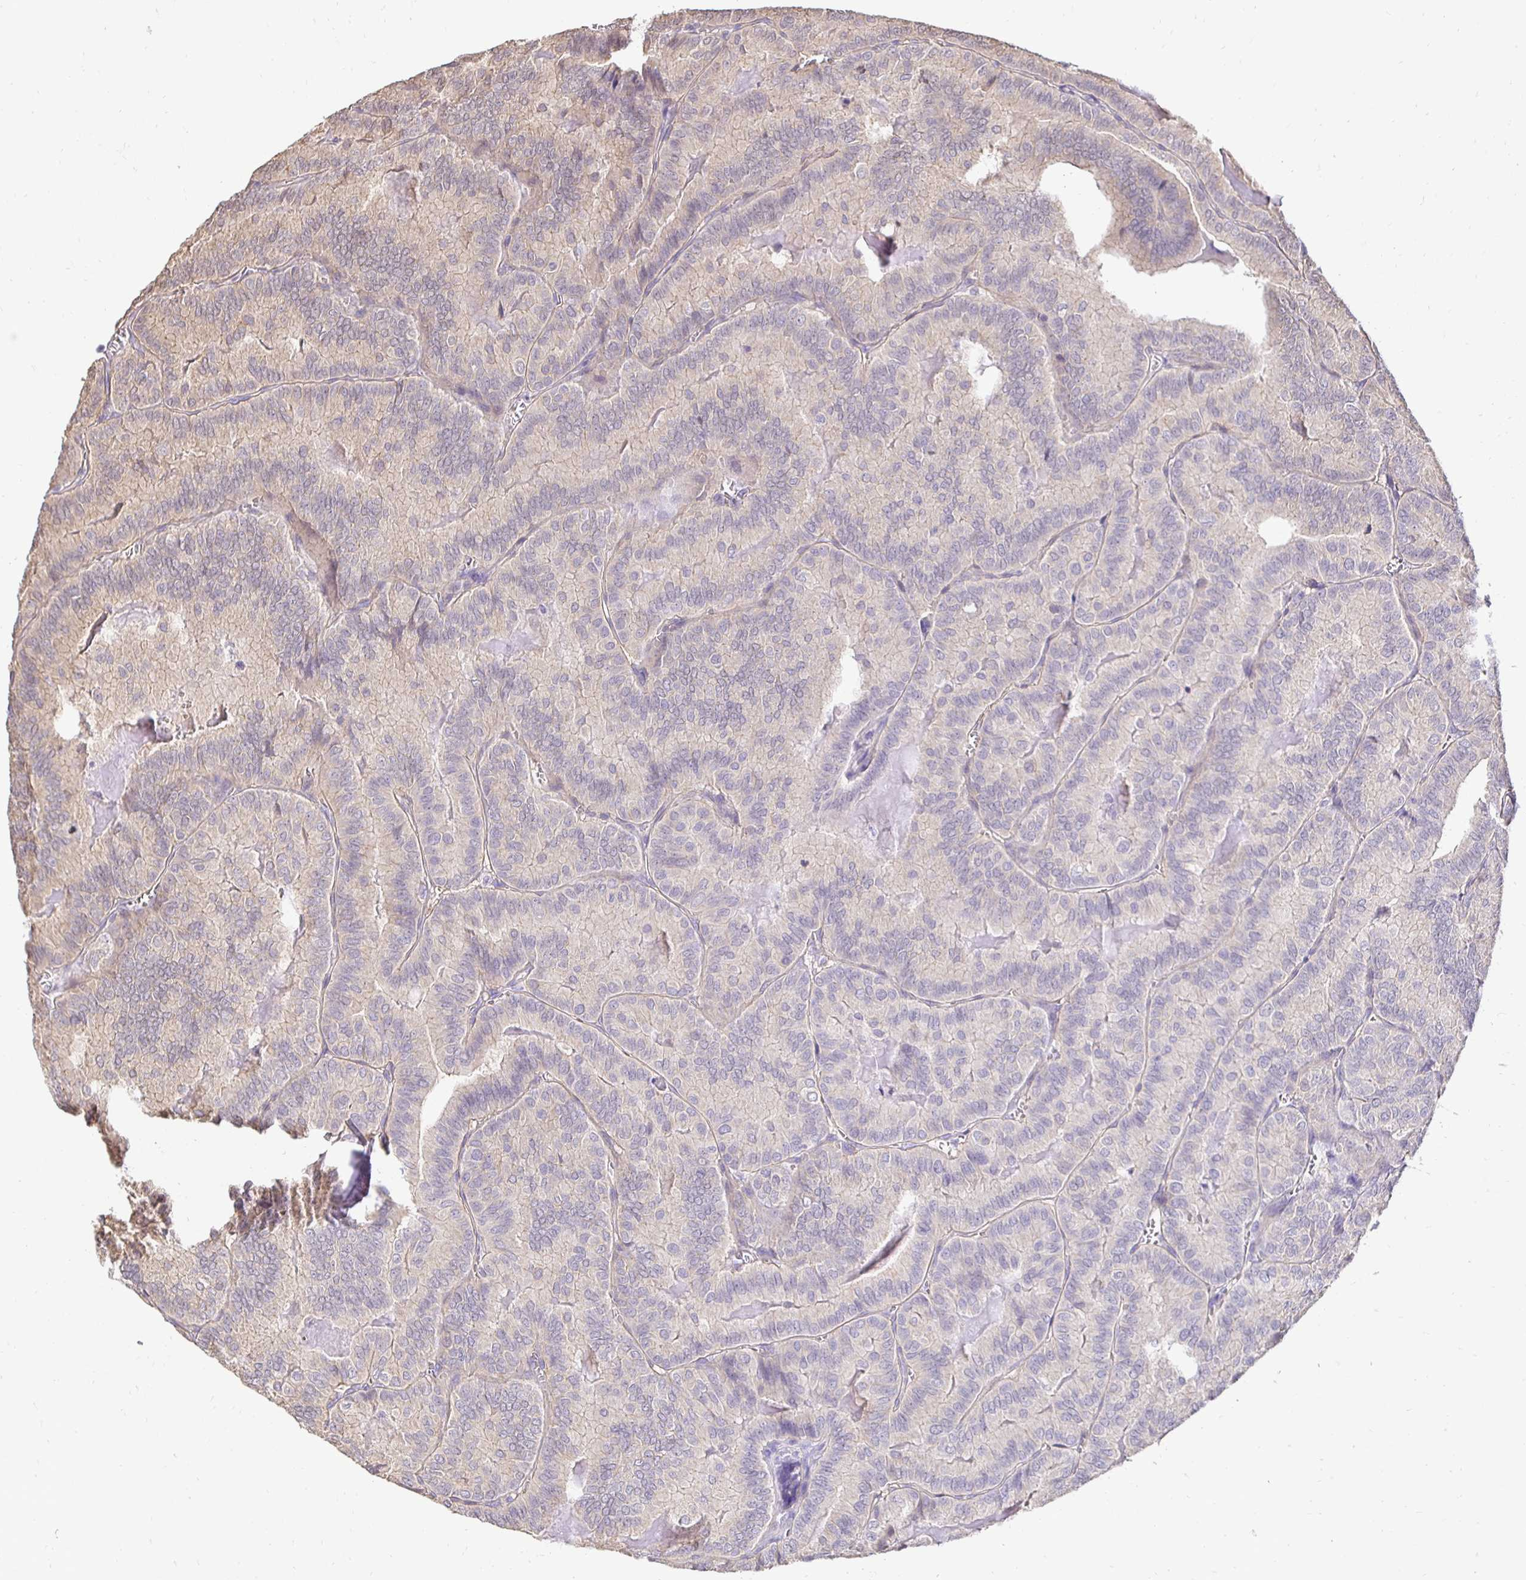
{"staining": {"intensity": "negative", "quantity": "none", "location": "none"}, "tissue": "thyroid cancer", "cell_type": "Tumor cells", "image_type": "cancer", "snomed": [{"axis": "morphology", "description": "Papillary adenocarcinoma, NOS"}, {"axis": "topography", "description": "Thyroid gland"}], "caption": "Histopathology image shows no significant protein positivity in tumor cells of thyroid papillary adenocarcinoma.", "gene": "SLC9A1", "patient": {"sex": "female", "age": 75}}